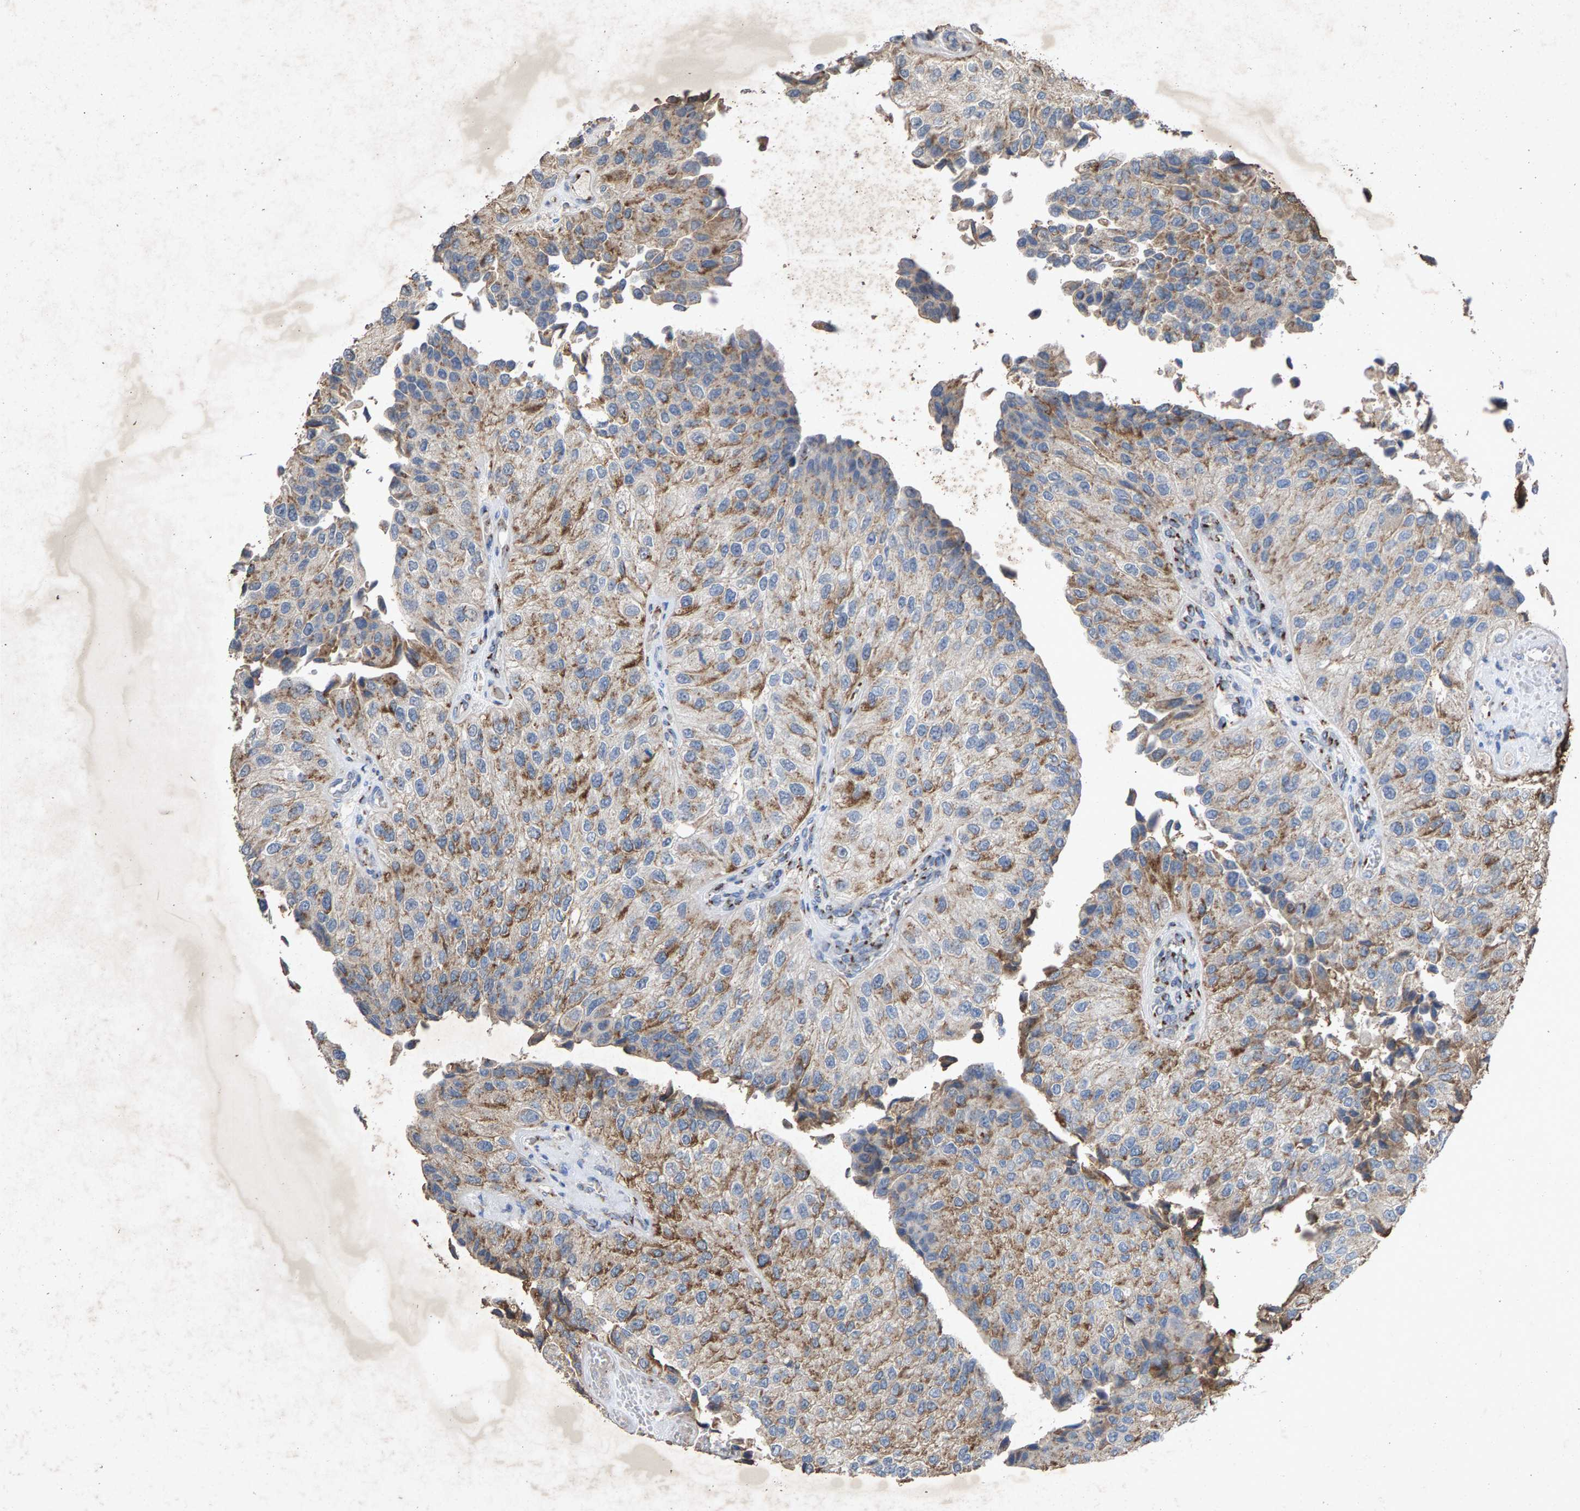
{"staining": {"intensity": "moderate", "quantity": ">75%", "location": "cytoplasmic/membranous"}, "tissue": "urothelial cancer", "cell_type": "Tumor cells", "image_type": "cancer", "snomed": [{"axis": "morphology", "description": "Urothelial carcinoma, High grade"}, {"axis": "topography", "description": "Kidney"}, {"axis": "topography", "description": "Urinary bladder"}], "caption": "Moderate cytoplasmic/membranous staining is present in approximately >75% of tumor cells in high-grade urothelial carcinoma. Using DAB (brown) and hematoxylin (blue) stains, captured at high magnification using brightfield microscopy.", "gene": "MAN2A1", "patient": {"sex": "male", "age": 77}}